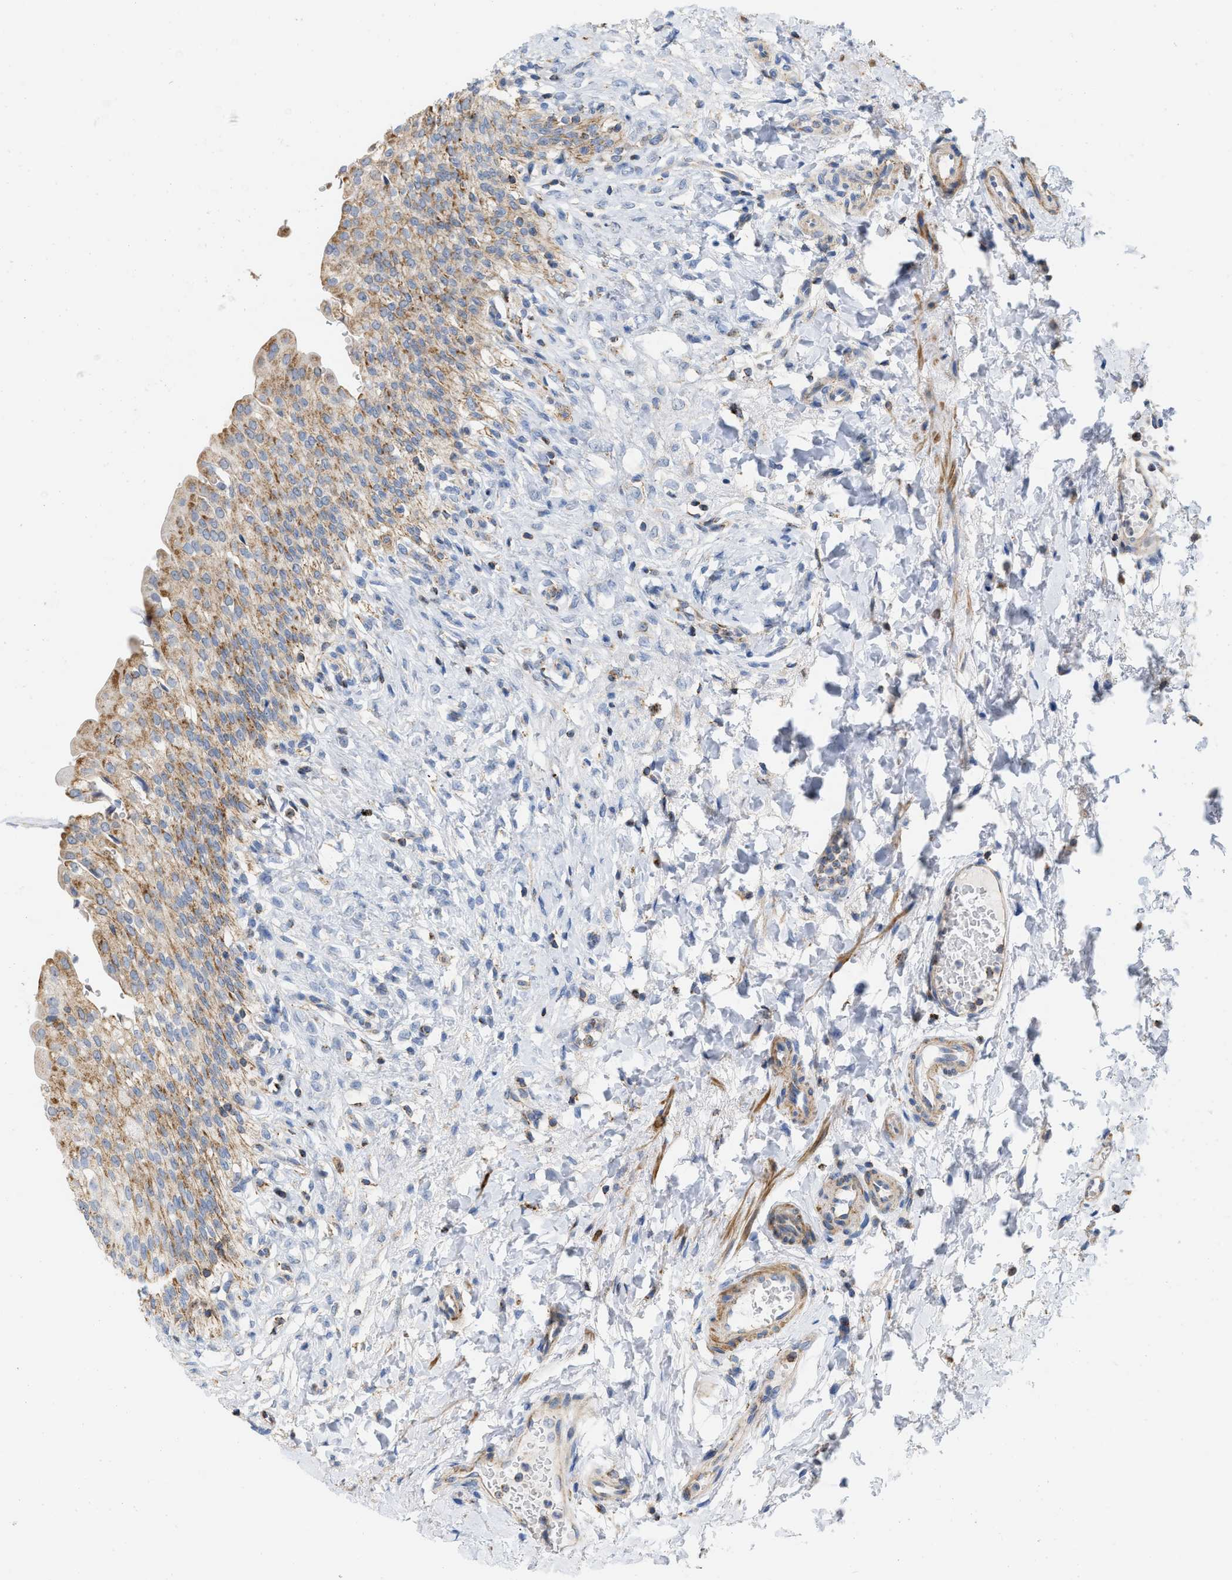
{"staining": {"intensity": "moderate", "quantity": ">75%", "location": "cytoplasmic/membranous"}, "tissue": "urinary bladder", "cell_type": "Urothelial cells", "image_type": "normal", "snomed": [{"axis": "morphology", "description": "Urothelial carcinoma, High grade"}, {"axis": "topography", "description": "Urinary bladder"}], "caption": "Protein staining of benign urinary bladder exhibits moderate cytoplasmic/membranous positivity in approximately >75% of urothelial cells.", "gene": "GRB10", "patient": {"sex": "male", "age": 46}}